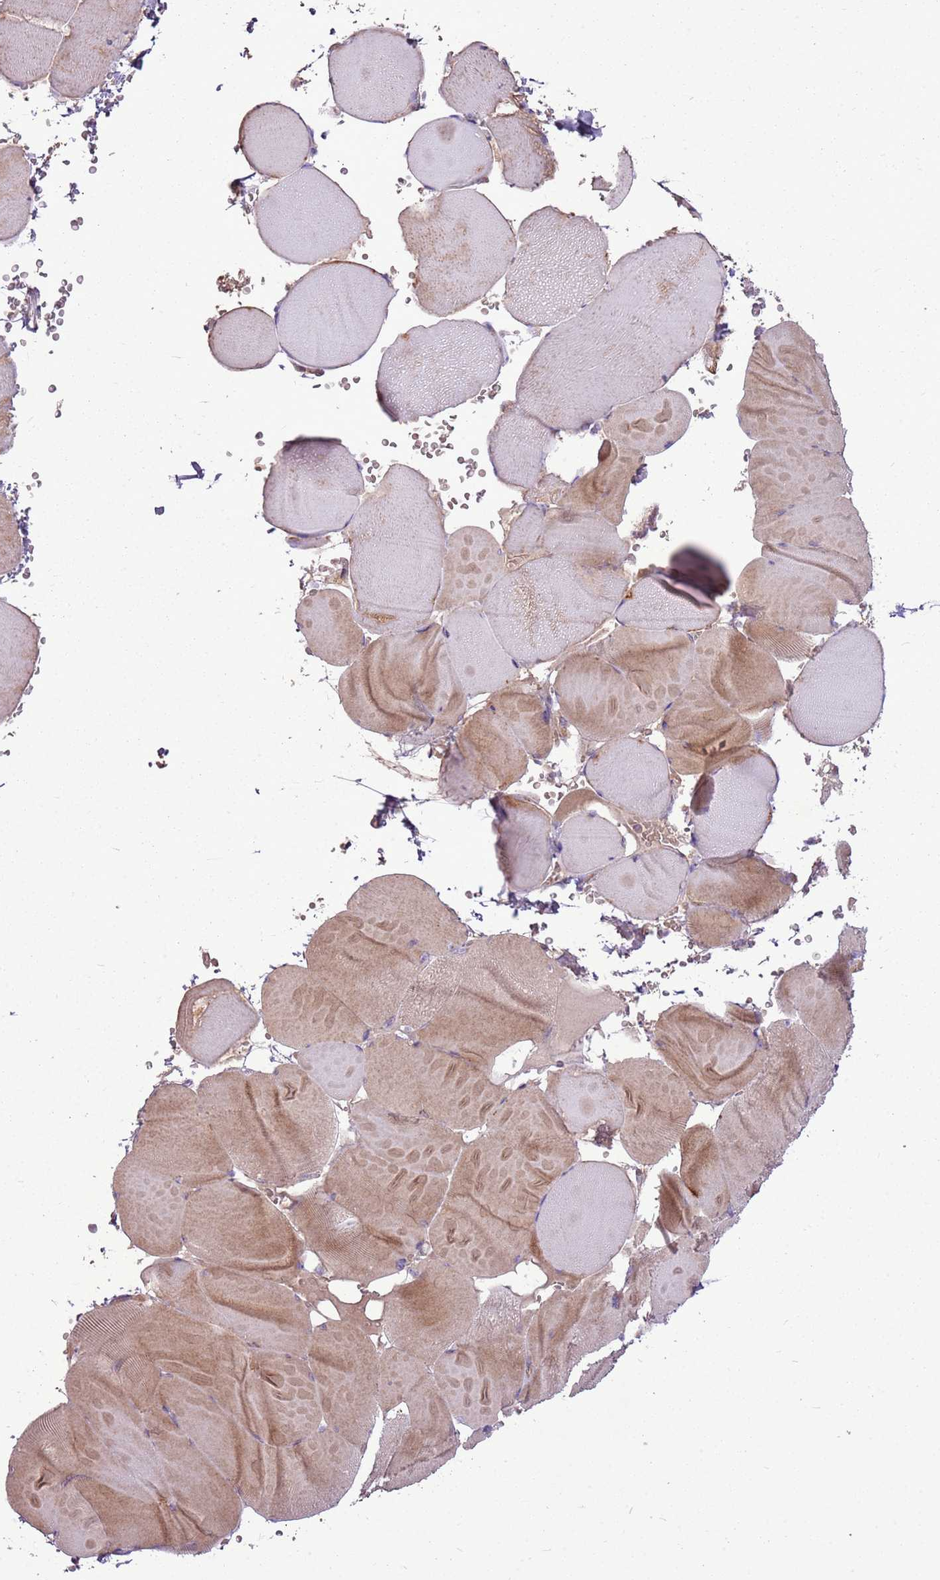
{"staining": {"intensity": "moderate", "quantity": "25%-75%", "location": "cytoplasmic/membranous"}, "tissue": "skeletal muscle", "cell_type": "Myocytes", "image_type": "normal", "snomed": [{"axis": "morphology", "description": "Normal tissue, NOS"}, {"axis": "topography", "description": "Skeletal muscle"}], "caption": "IHC (DAB) staining of unremarkable human skeletal muscle demonstrates moderate cytoplasmic/membranous protein staining in approximately 25%-75% of myocytes.", "gene": "ANKRD24", "patient": {"sex": "male", "age": 62}}